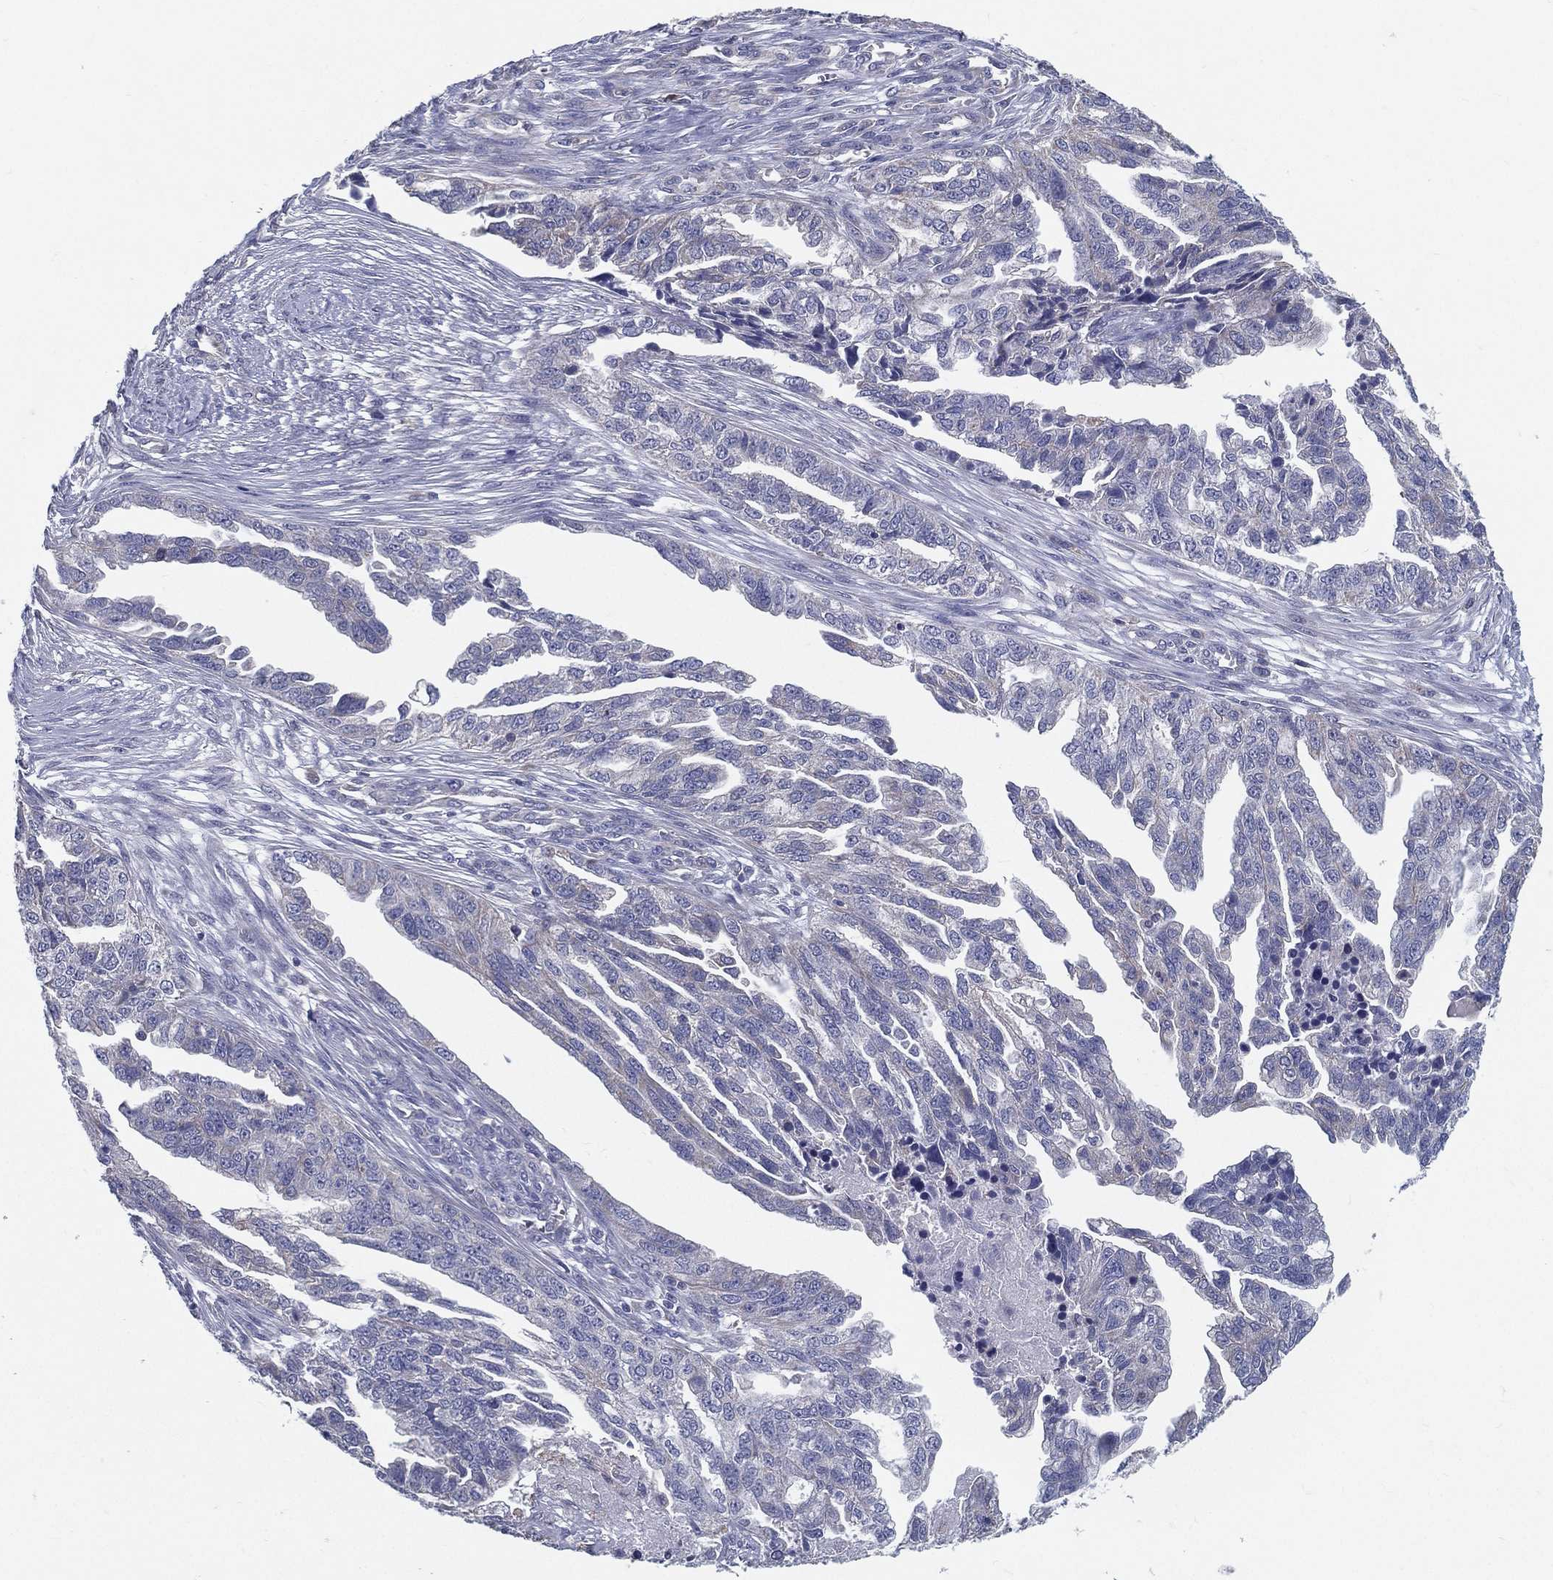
{"staining": {"intensity": "negative", "quantity": "none", "location": "none"}, "tissue": "ovarian cancer", "cell_type": "Tumor cells", "image_type": "cancer", "snomed": [{"axis": "morphology", "description": "Cystadenocarcinoma, serous, NOS"}, {"axis": "topography", "description": "Ovary"}], "caption": "Immunohistochemistry (IHC) photomicrograph of ovarian cancer (serous cystadenocarcinoma) stained for a protein (brown), which reveals no positivity in tumor cells. The staining was performed using DAB (3,3'-diaminobenzidine) to visualize the protein expression in brown, while the nuclei were stained in blue with hematoxylin (Magnification: 20x).", "gene": "PCSK1", "patient": {"sex": "female", "age": 51}}